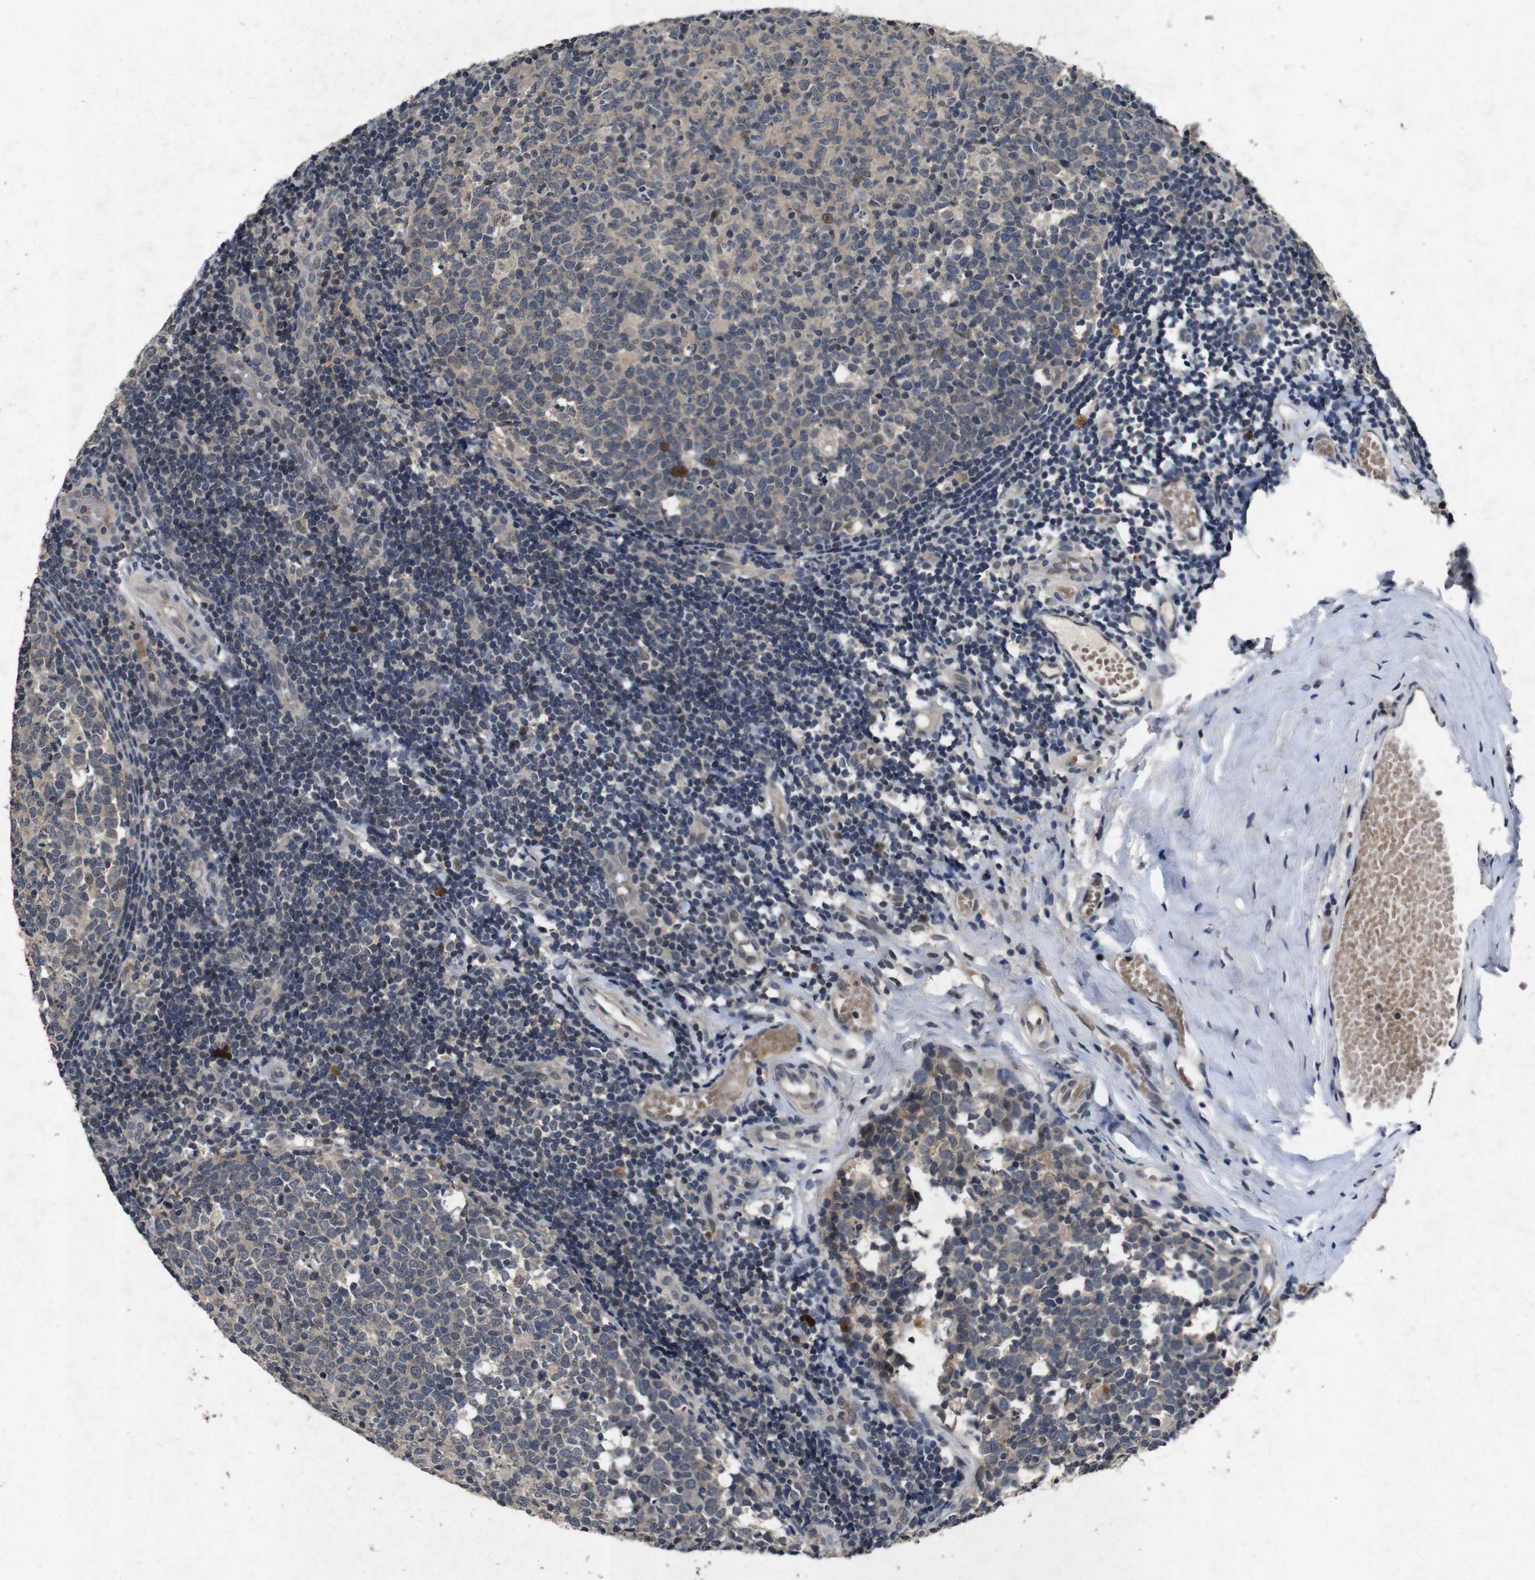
{"staining": {"intensity": "weak", "quantity": ">75%", "location": "cytoplasmic/membranous"}, "tissue": "tonsil", "cell_type": "Germinal center cells", "image_type": "normal", "snomed": [{"axis": "morphology", "description": "Normal tissue, NOS"}, {"axis": "topography", "description": "Tonsil"}], "caption": "DAB immunohistochemical staining of benign tonsil reveals weak cytoplasmic/membranous protein positivity in approximately >75% of germinal center cells.", "gene": "AKT3", "patient": {"sex": "female", "age": 19}}